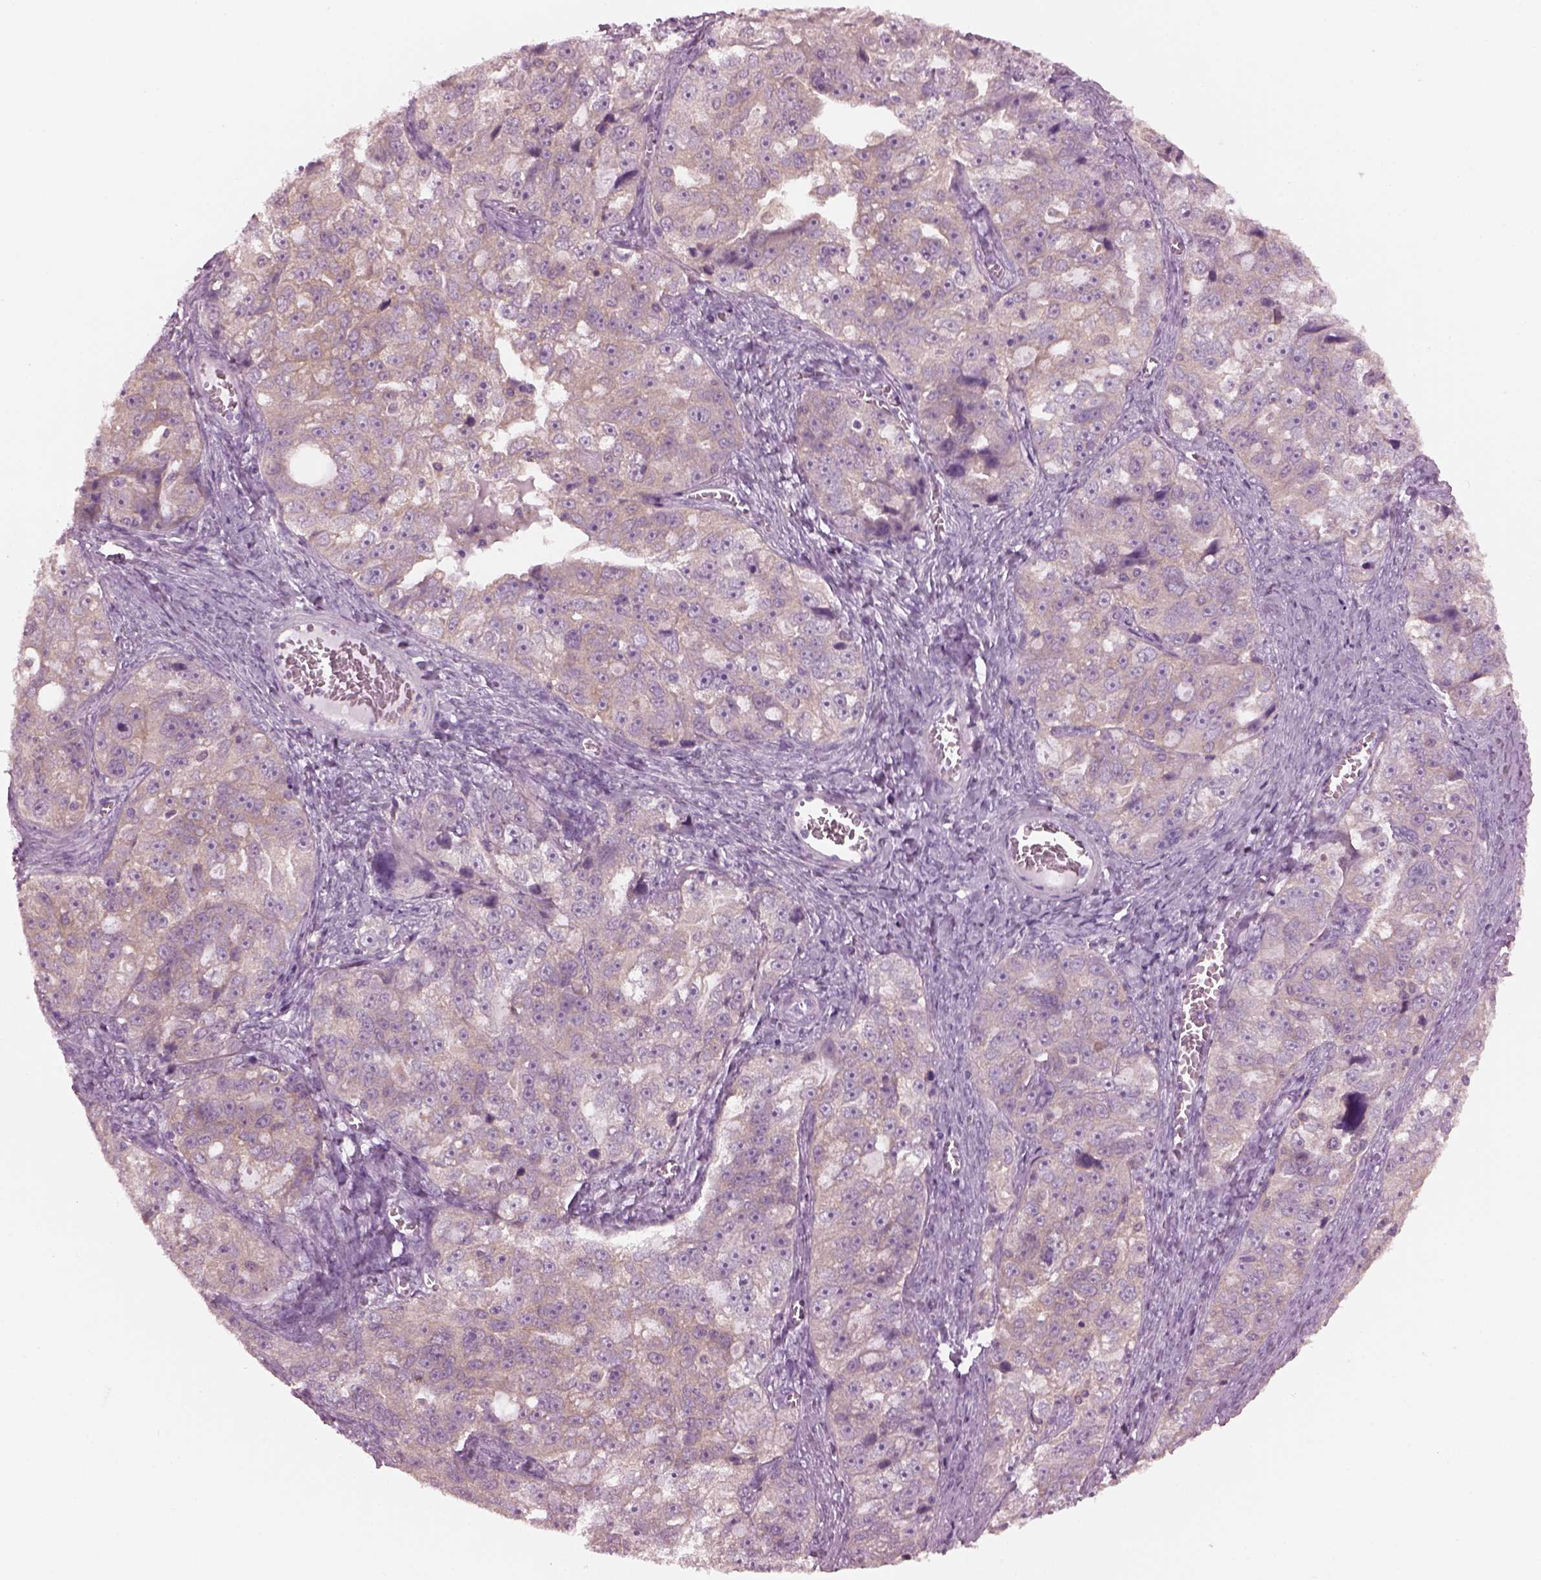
{"staining": {"intensity": "weak", "quantity": "<25%", "location": "cytoplasmic/membranous"}, "tissue": "ovarian cancer", "cell_type": "Tumor cells", "image_type": "cancer", "snomed": [{"axis": "morphology", "description": "Cystadenocarcinoma, serous, NOS"}, {"axis": "topography", "description": "Ovary"}], "caption": "Protein analysis of ovarian cancer (serous cystadenocarcinoma) exhibits no significant staining in tumor cells. (Brightfield microscopy of DAB immunohistochemistry at high magnification).", "gene": "SHTN1", "patient": {"sex": "female", "age": 51}}